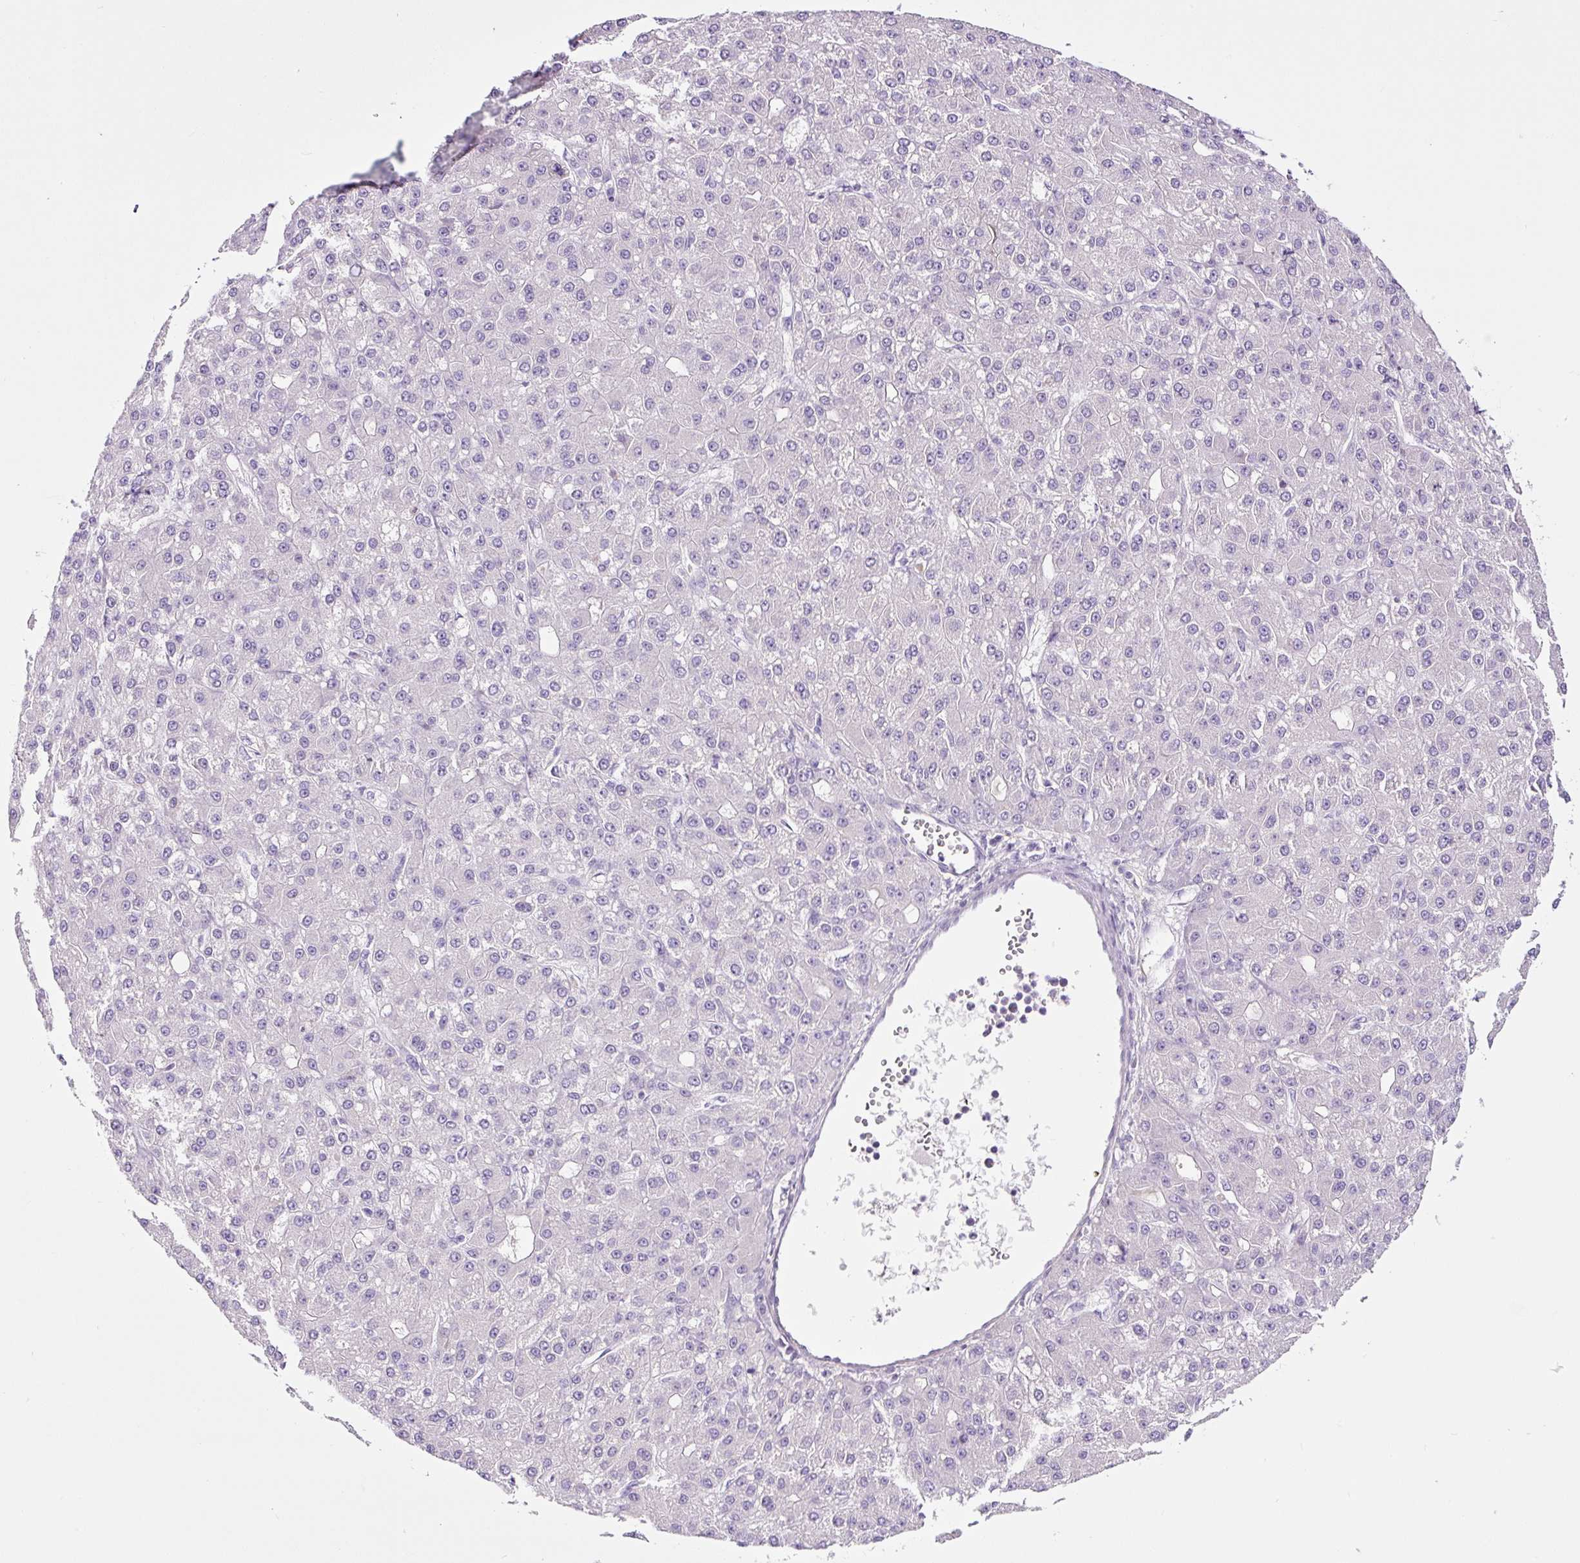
{"staining": {"intensity": "negative", "quantity": "none", "location": "none"}, "tissue": "liver cancer", "cell_type": "Tumor cells", "image_type": "cancer", "snomed": [{"axis": "morphology", "description": "Carcinoma, Hepatocellular, NOS"}, {"axis": "topography", "description": "Liver"}], "caption": "Immunohistochemistry of liver cancer reveals no positivity in tumor cells.", "gene": "RNF212B", "patient": {"sex": "male", "age": 67}}